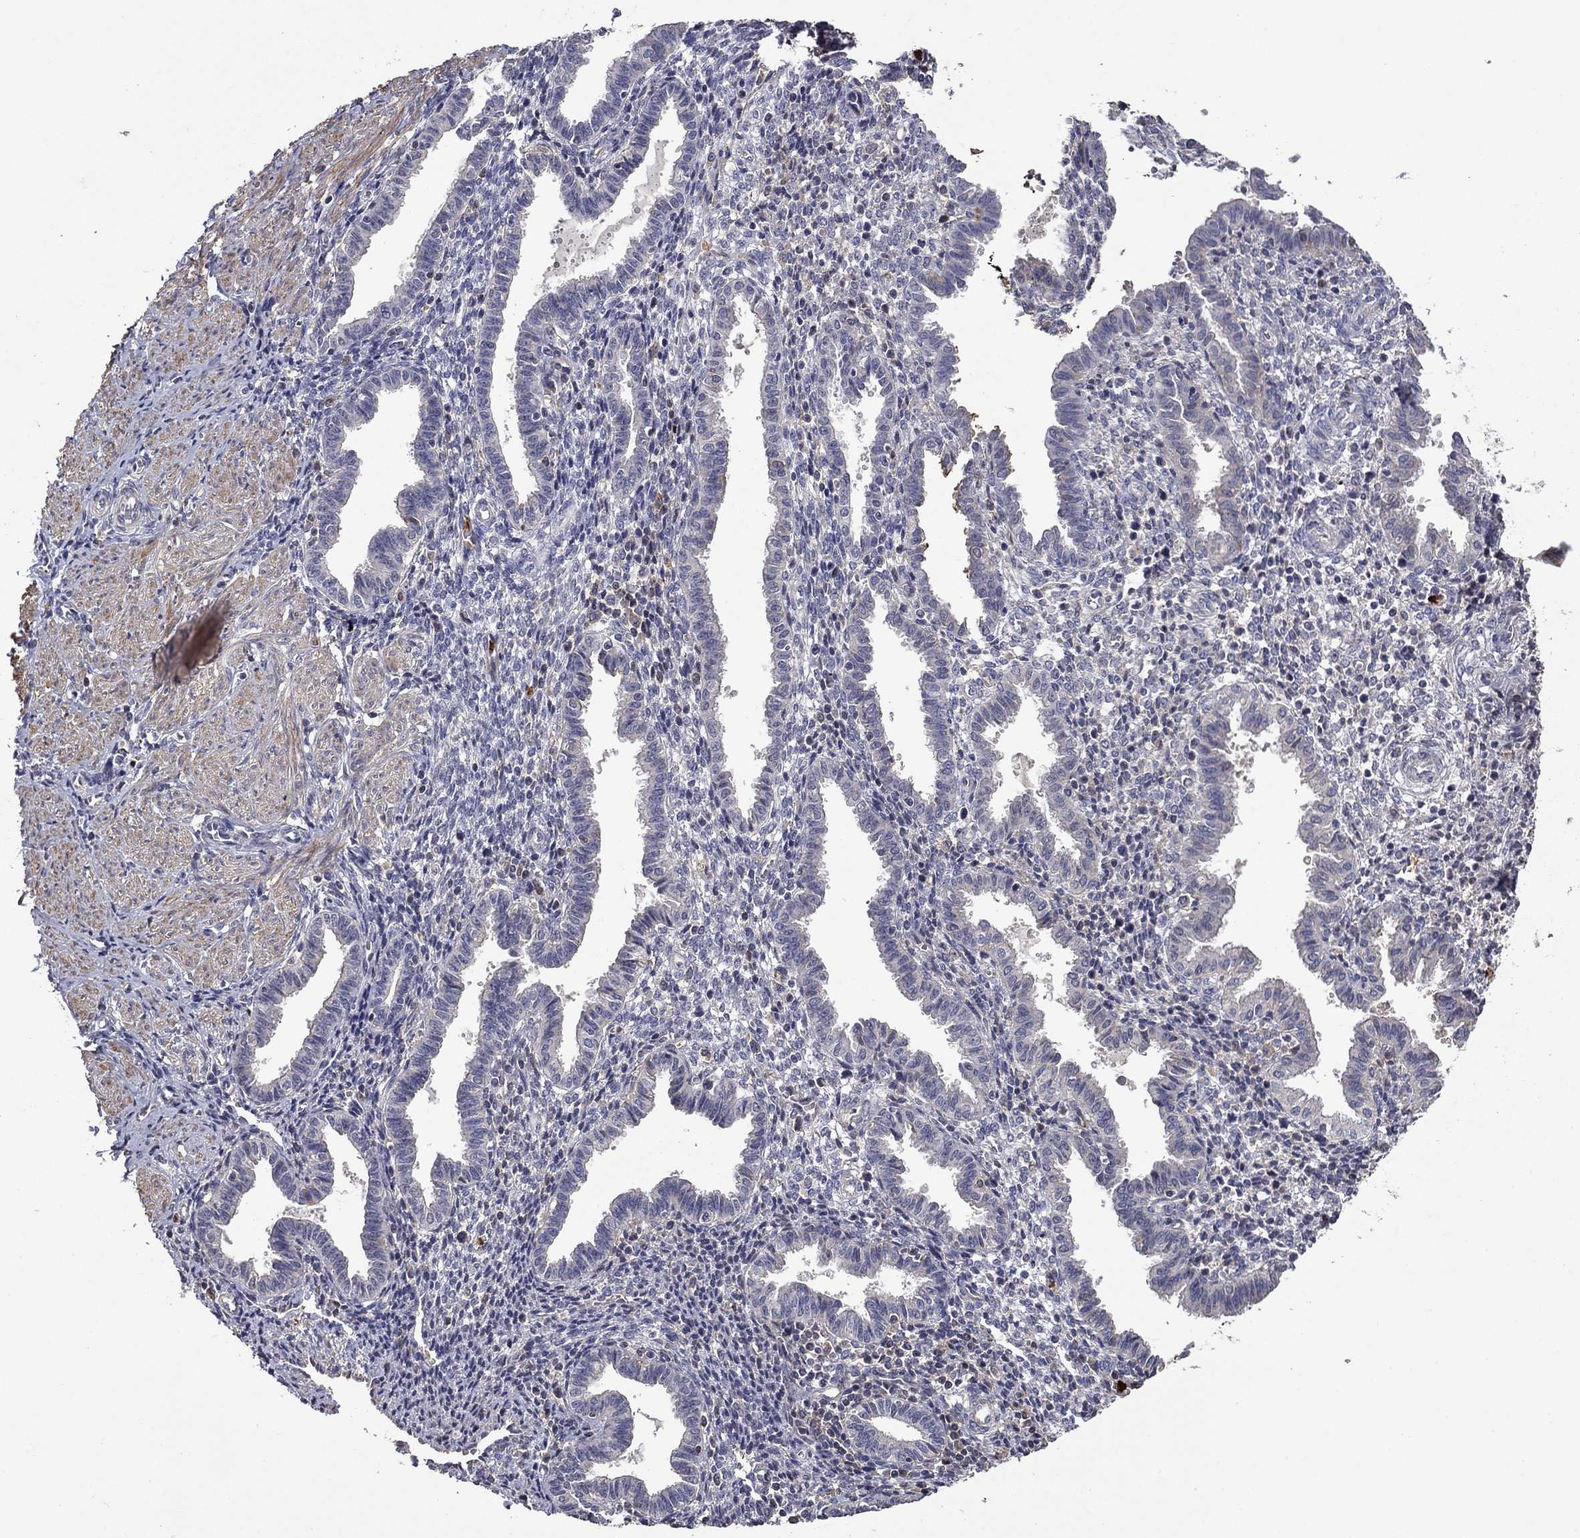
{"staining": {"intensity": "negative", "quantity": "none", "location": "none"}, "tissue": "endometrium", "cell_type": "Cells in endometrial stroma", "image_type": "normal", "snomed": [{"axis": "morphology", "description": "Normal tissue, NOS"}, {"axis": "topography", "description": "Endometrium"}], "caption": "Immunohistochemical staining of unremarkable endometrium reveals no significant expression in cells in endometrial stroma.", "gene": "SATB1", "patient": {"sex": "female", "age": 37}}